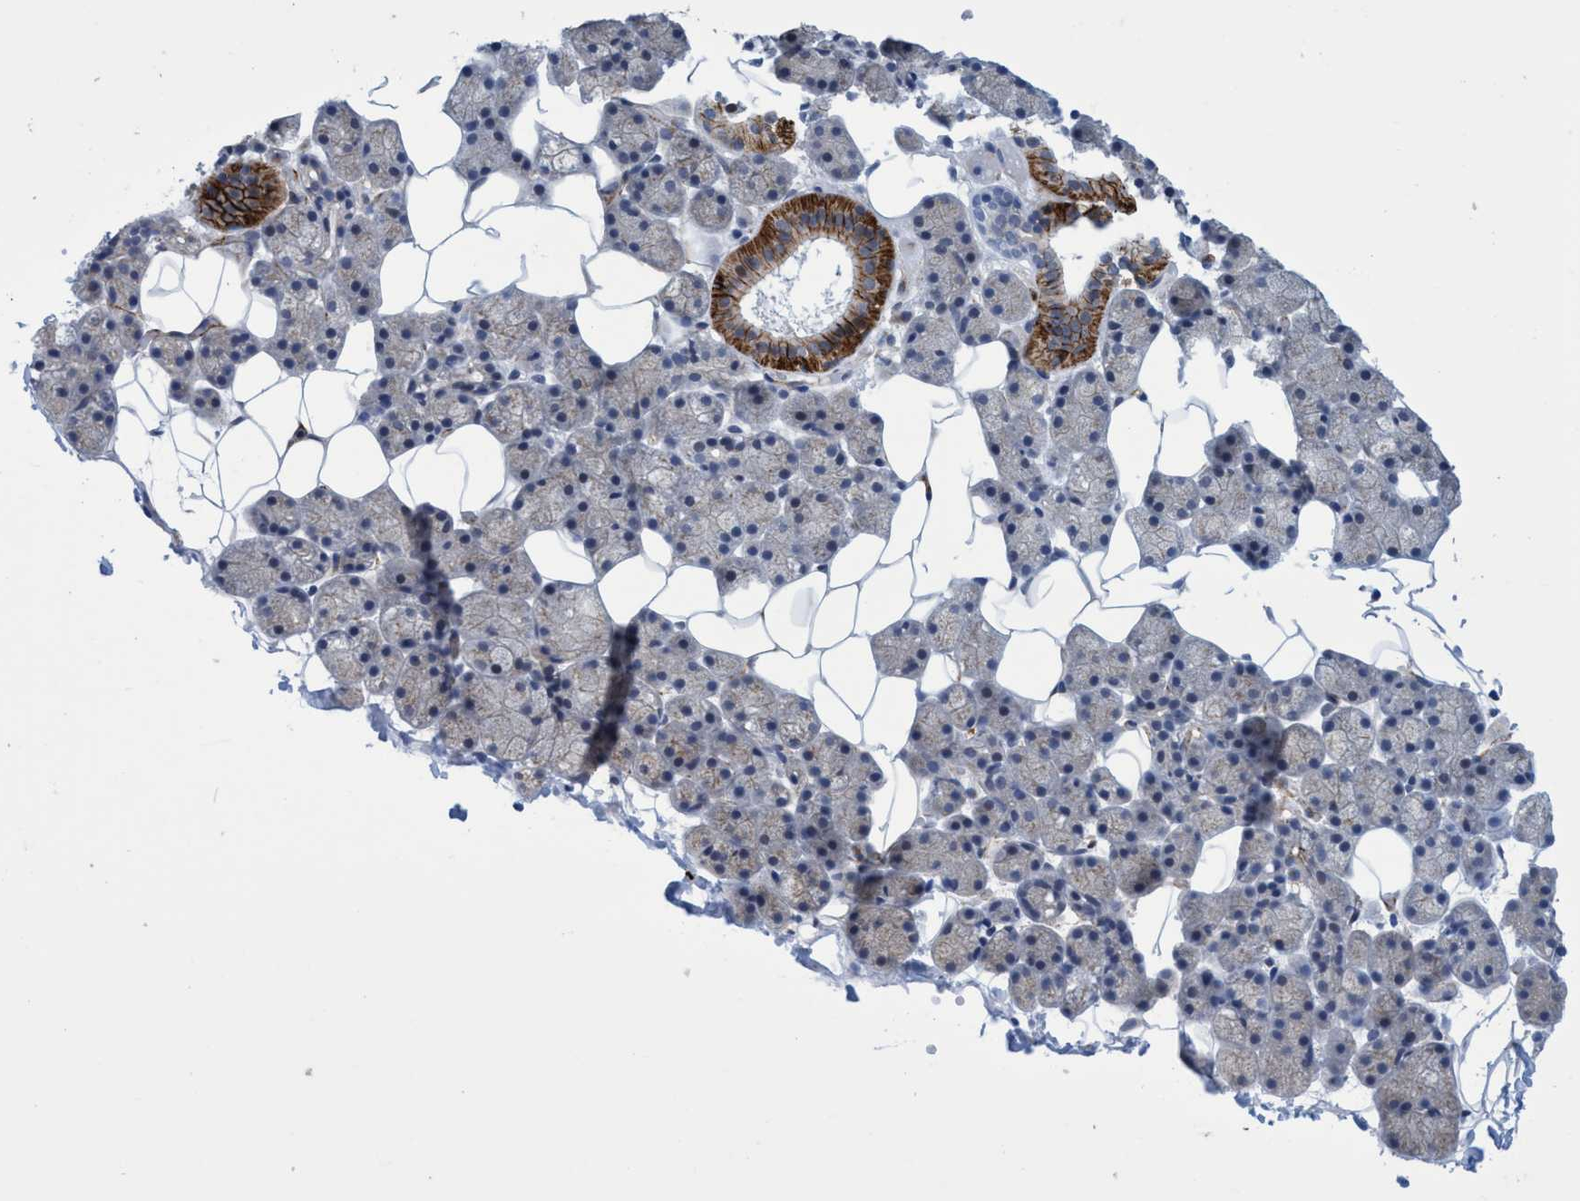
{"staining": {"intensity": "strong", "quantity": "<25%", "location": "cytoplasmic/membranous"}, "tissue": "salivary gland", "cell_type": "Glandular cells", "image_type": "normal", "snomed": [{"axis": "morphology", "description": "Normal tissue, NOS"}, {"axis": "topography", "description": "Salivary gland"}], "caption": "Immunohistochemistry (IHC) of benign human salivary gland demonstrates medium levels of strong cytoplasmic/membranous expression in about <25% of glandular cells. (IHC, brightfield microscopy, high magnification).", "gene": "SLC43A2", "patient": {"sex": "female", "age": 33}}